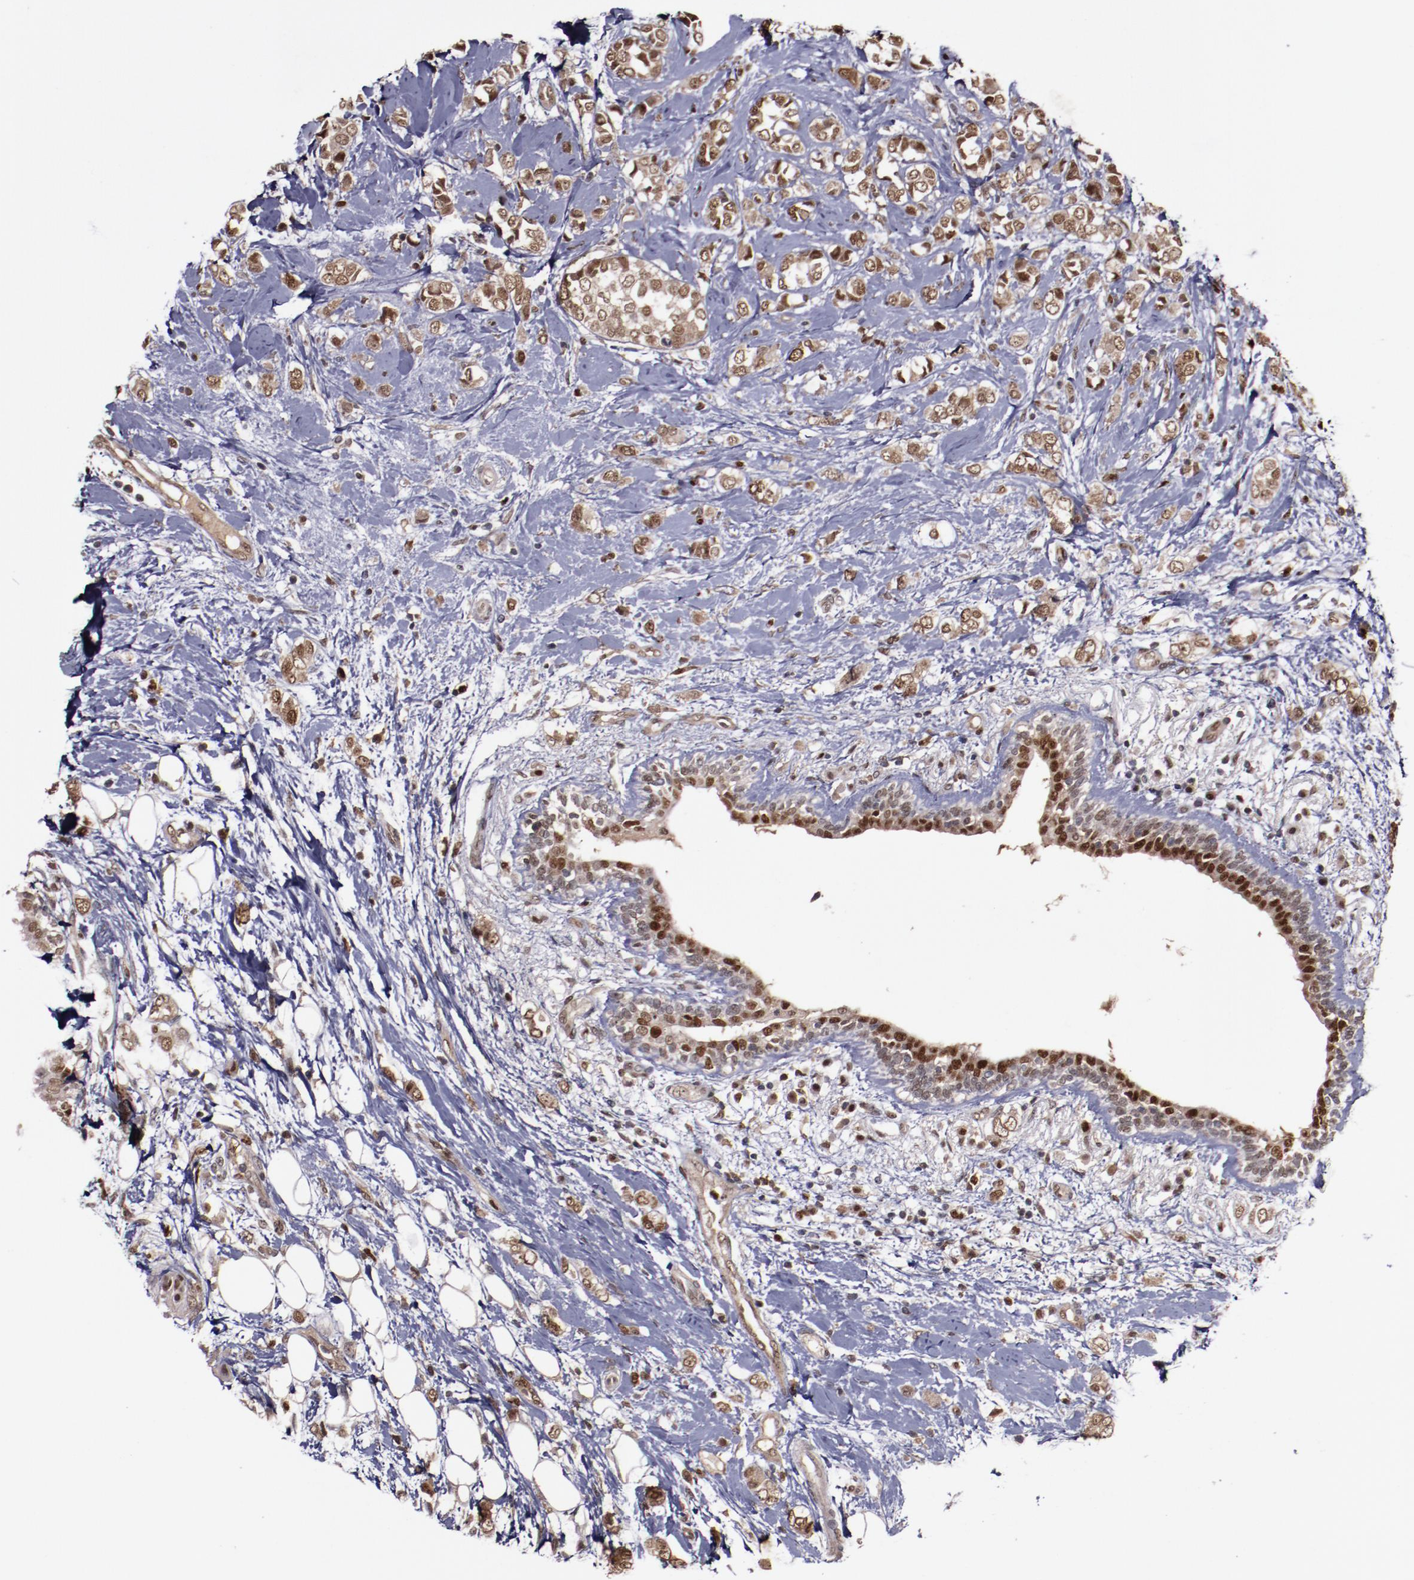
{"staining": {"intensity": "moderate", "quantity": ">75%", "location": "nuclear"}, "tissue": "breast cancer", "cell_type": "Tumor cells", "image_type": "cancer", "snomed": [{"axis": "morphology", "description": "Normal tissue, NOS"}, {"axis": "morphology", "description": "Lobular carcinoma"}, {"axis": "topography", "description": "Breast"}], "caption": "Breast lobular carcinoma stained with a brown dye exhibits moderate nuclear positive expression in approximately >75% of tumor cells.", "gene": "CHEK2", "patient": {"sex": "female", "age": 47}}